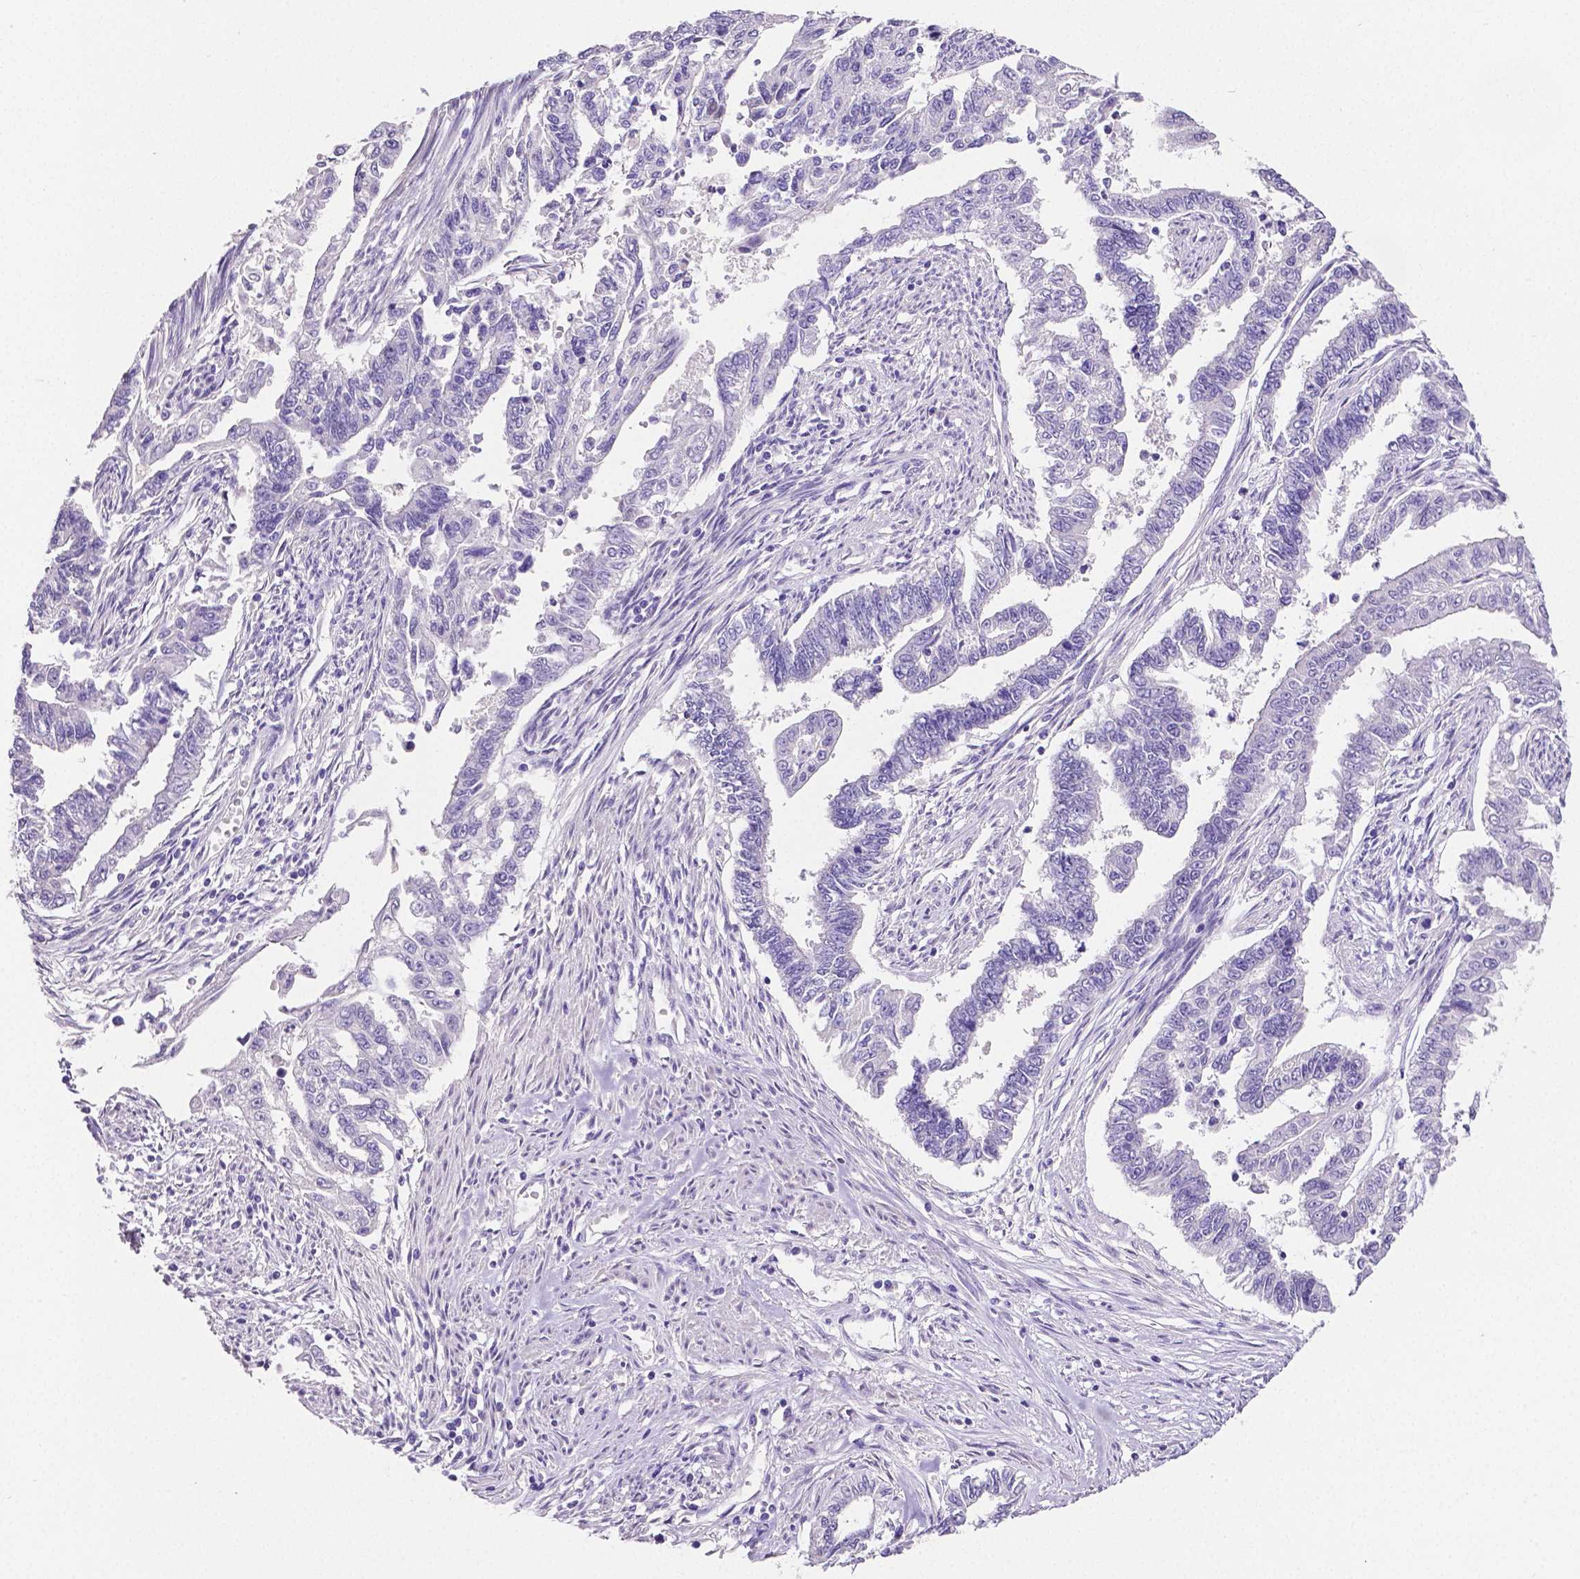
{"staining": {"intensity": "negative", "quantity": "none", "location": "none"}, "tissue": "endometrial cancer", "cell_type": "Tumor cells", "image_type": "cancer", "snomed": [{"axis": "morphology", "description": "Adenocarcinoma, NOS"}, {"axis": "topography", "description": "Uterus"}], "caption": "Protein analysis of endometrial cancer demonstrates no significant staining in tumor cells.", "gene": "SLC22A2", "patient": {"sex": "female", "age": 59}}